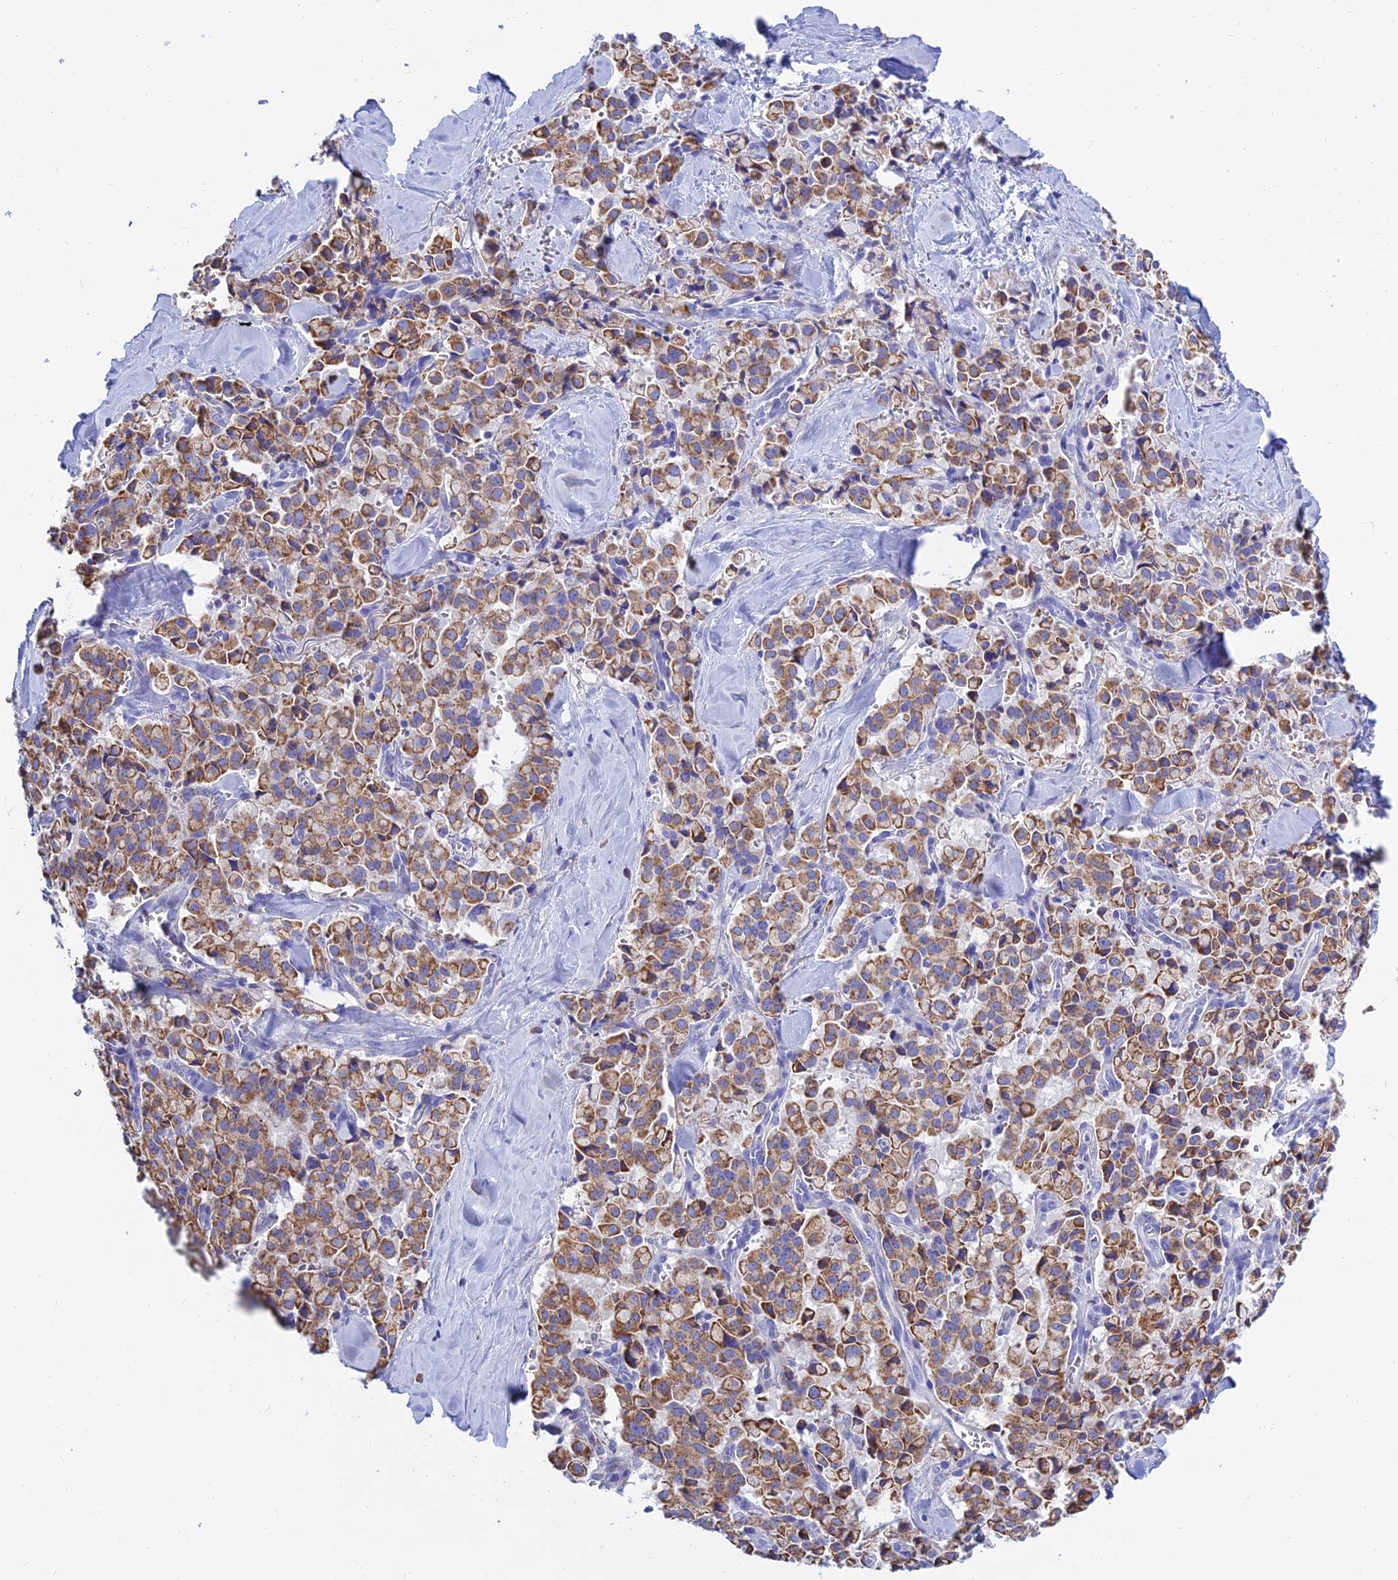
{"staining": {"intensity": "moderate", "quantity": ">75%", "location": "cytoplasmic/membranous"}, "tissue": "pancreatic cancer", "cell_type": "Tumor cells", "image_type": "cancer", "snomed": [{"axis": "morphology", "description": "Adenocarcinoma, NOS"}, {"axis": "topography", "description": "Pancreas"}], "caption": "Immunohistochemistry (DAB) staining of pancreatic cancer reveals moderate cytoplasmic/membranous protein expression in approximately >75% of tumor cells.", "gene": "MGST1", "patient": {"sex": "male", "age": 65}}